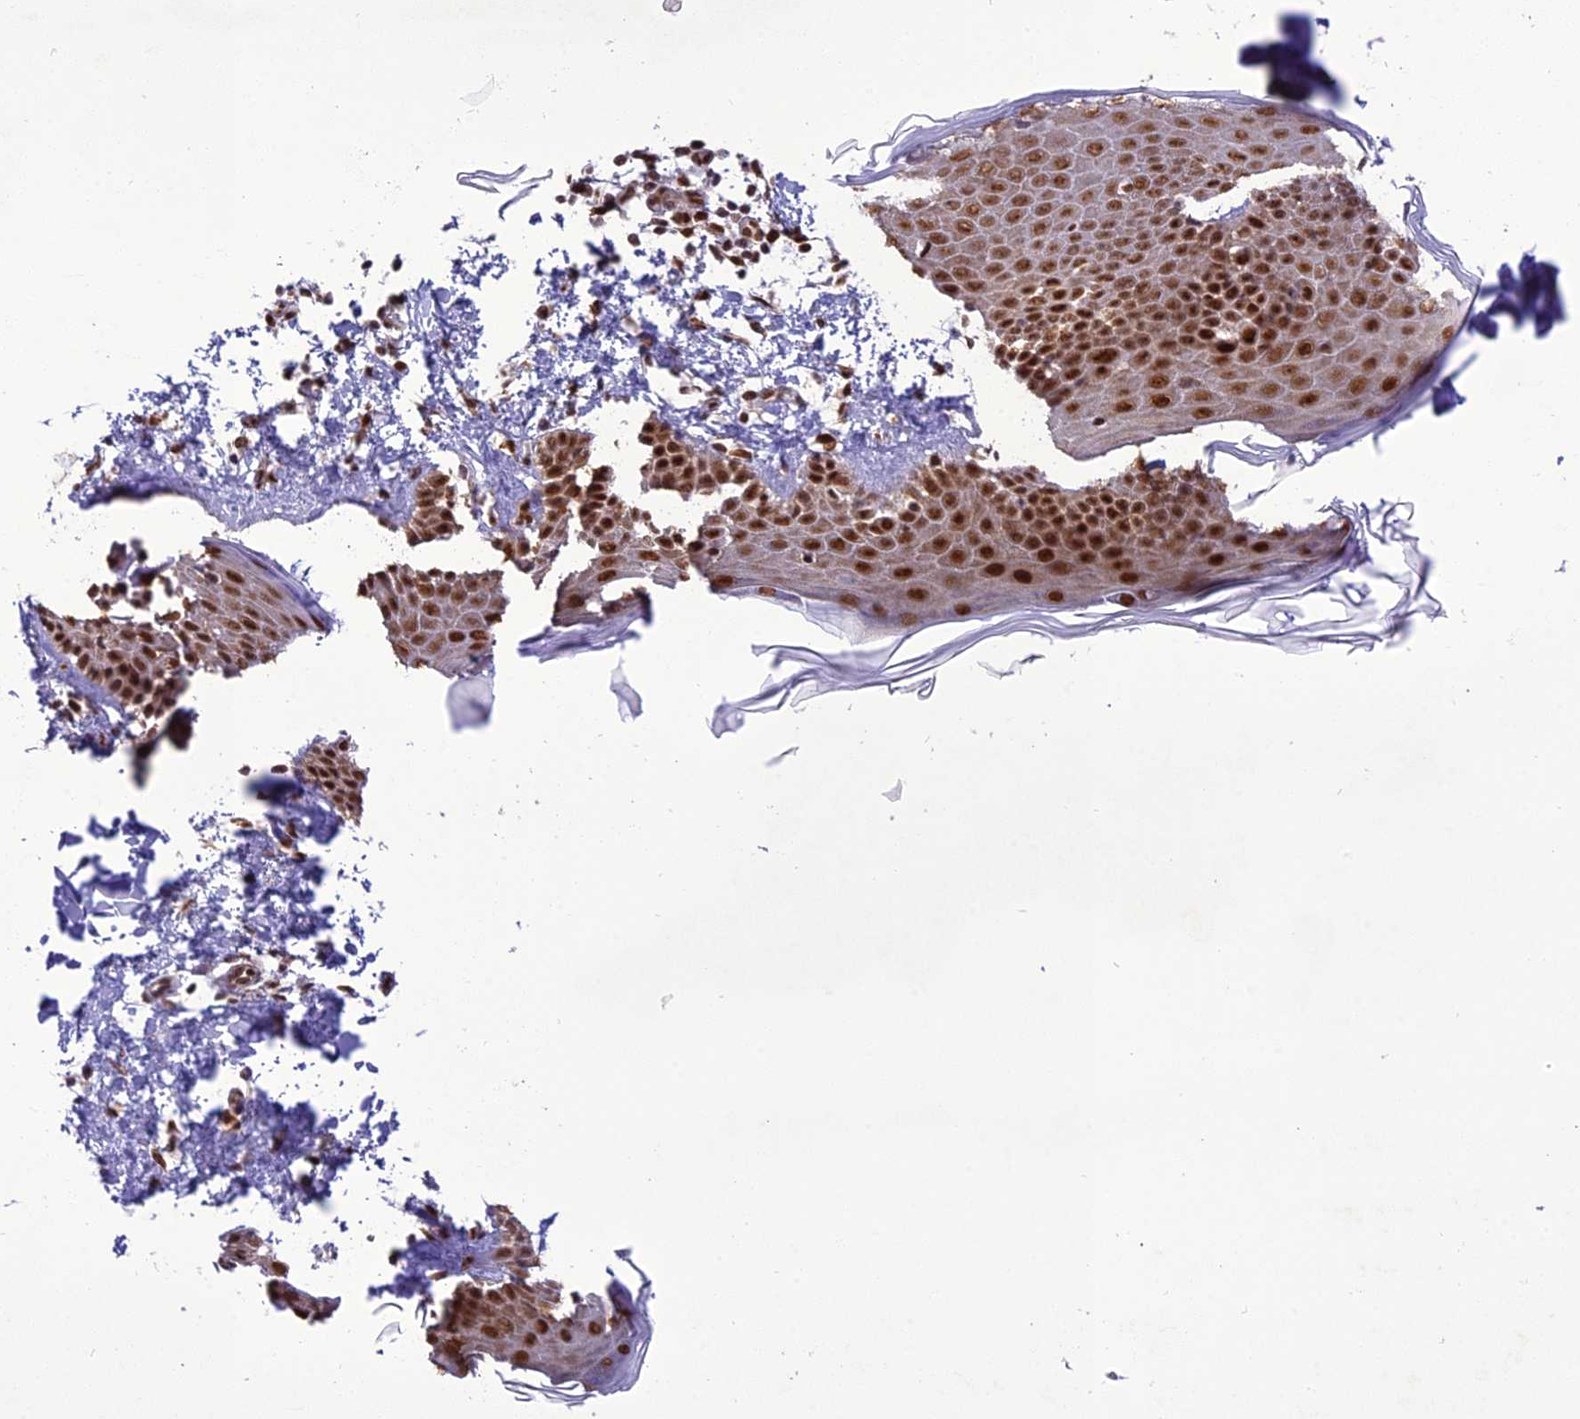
{"staining": {"intensity": "strong", "quantity": ">75%", "location": "nuclear"}, "tissue": "skin", "cell_type": "Fibroblasts", "image_type": "normal", "snomed": [{"axis": "morphology", "description": "Normal tissue, NOS"}, {"axis": "topography", "description": "Skin"}], "caption": "Protein staining demonstrates strong nuclear positivity in about >75% of fibroblasts in unremarkable skin. The protein is stained brown, and the nuclei are stained in blue (DAB IHC with brightfield microscopy, high magnification).", "gene": "DDX1", "patient": {"sex": "male", "age": 52}}